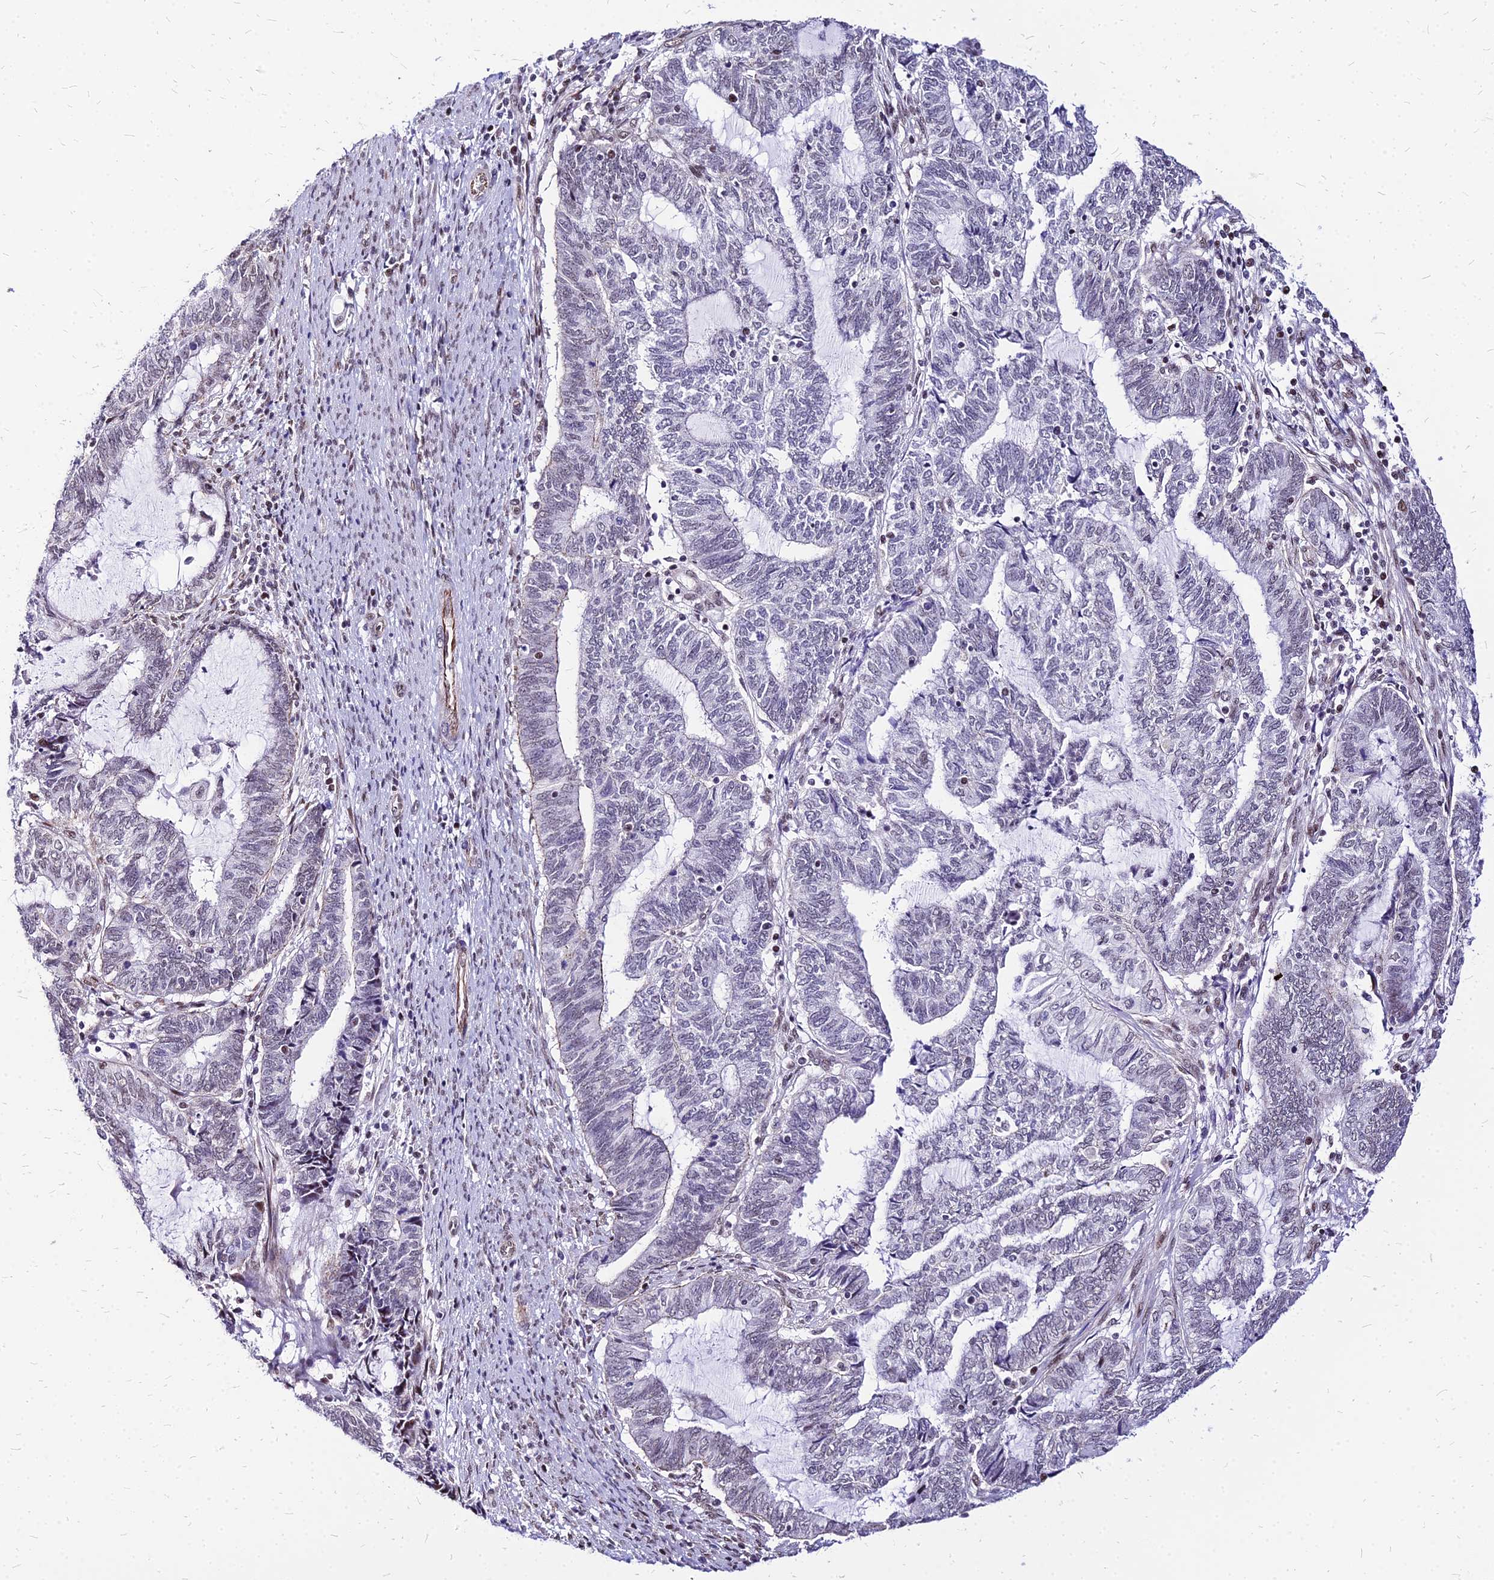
{"staining": {"intensity": "negative", "quantity": "none", "location": "none"}, "tissue": "endometrial cancer", "cell_type": "Tumor cells", "image_type": "cancer", "snomed": [{"axis": "morphology", "description": "Adenocarcinoma, NOS"}, {"axis": "topography", "description": "Uterus"}, {"axis": "topography", "description": "Endometrium"}], "caption": "Immunohistochemistry micrograph of neoplastic tissue: human endometrial adenocarcinoma stained with DAB (3,3'-diaminobenzidine) displays no significant protein positivity in tumor cells.", "gene": "FDX2", "patient": {"sex": "female", "age": 70}}